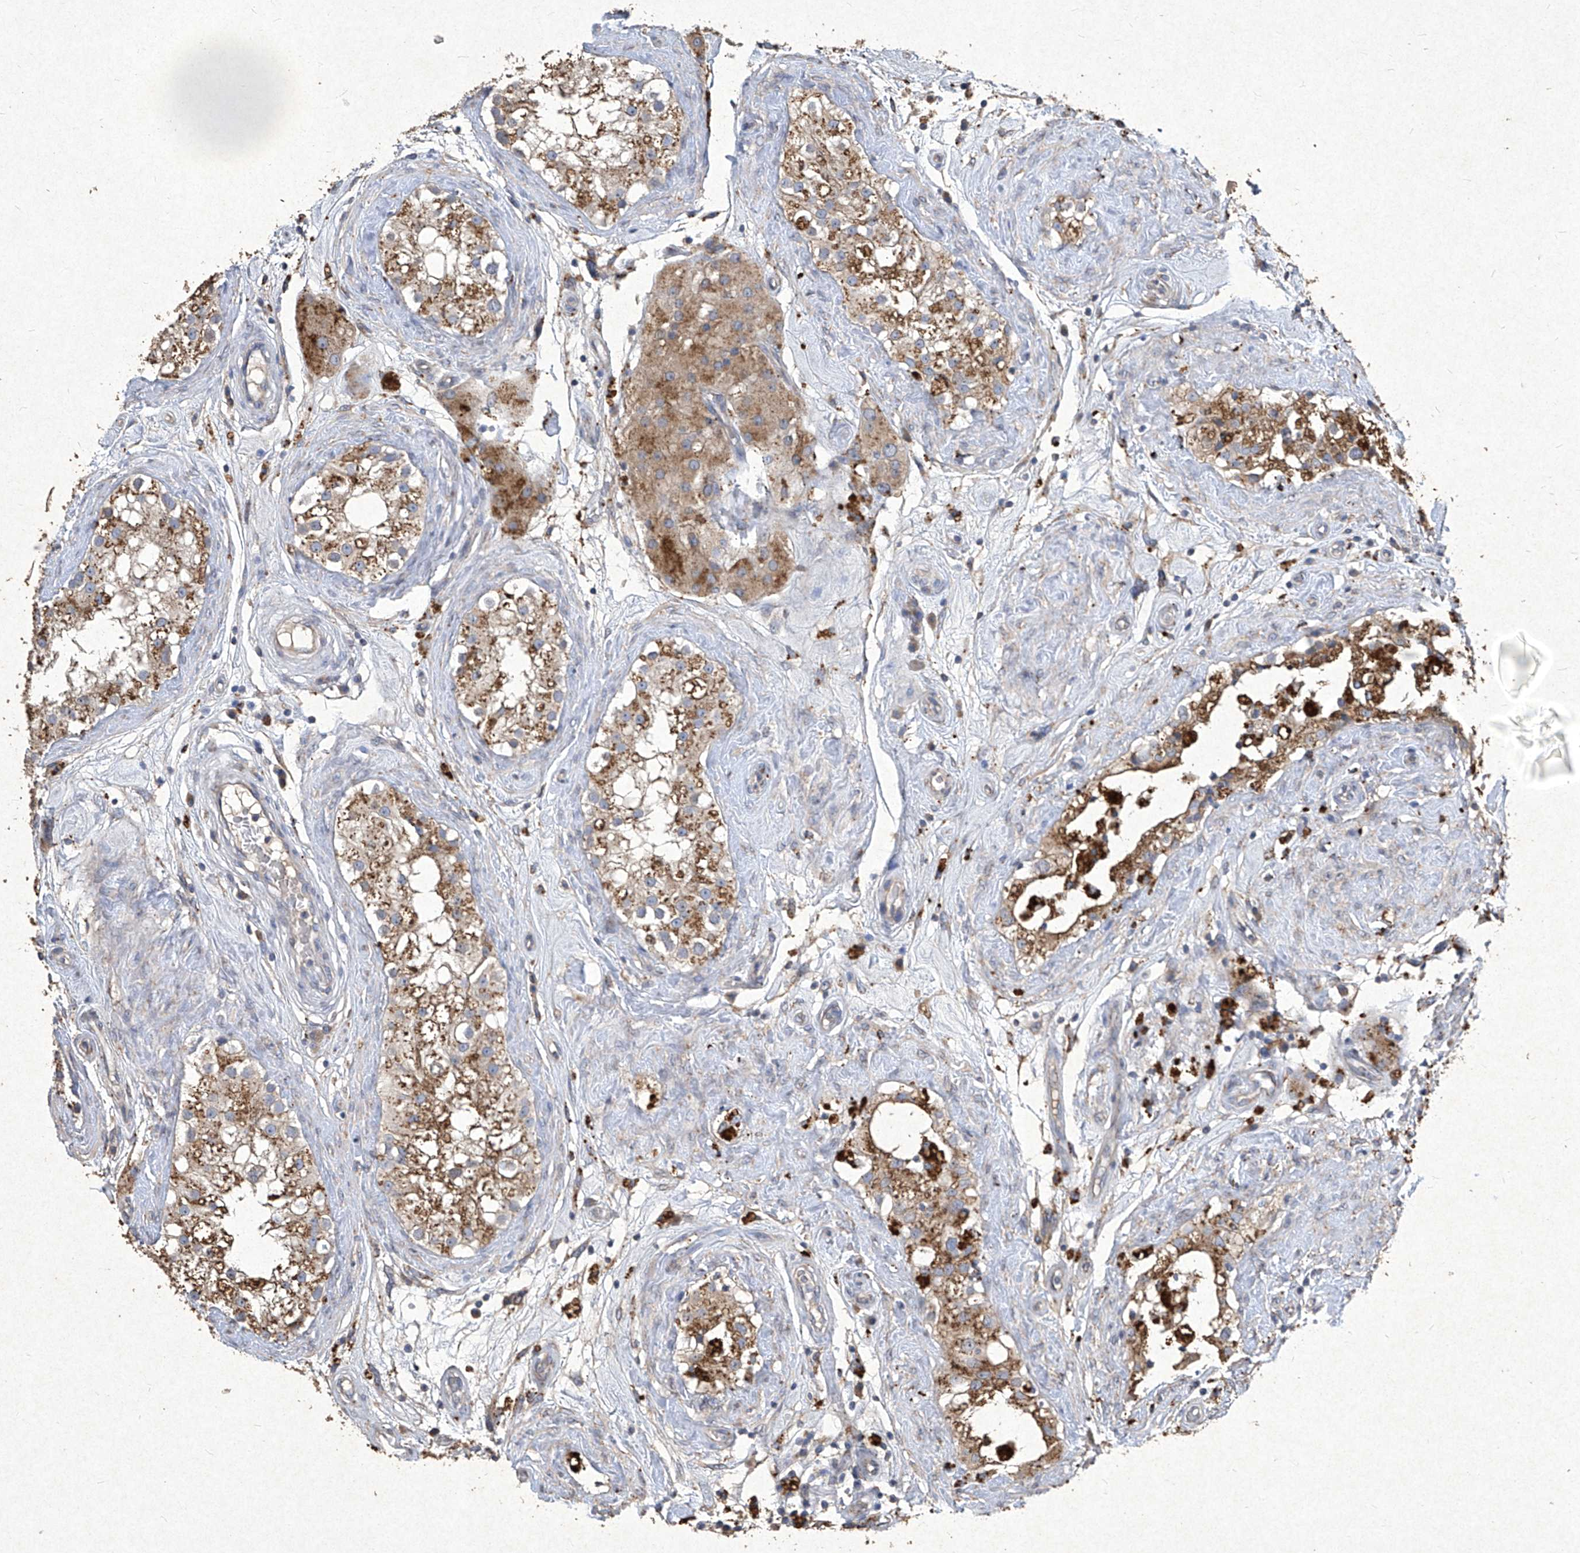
{"staining": {"intensity": "moderate", "quantity": "25%-75%", "location": "cytoplasmic/membranous"}, "tissue": "testis", "cell_type": "Cells in seminiferous ducts", "image_type": "normal", "snomed": [{"axis": "morphology", "description": "Normal tissue, NOS"}, {"axis": "topography", "description": "Testis"}], "caption": "The image demonstrates immunohistochemical staining of unremarkable testis. There is moderate cytoplasmic/membranous expression is present in approximately 25%-75% of cells in seminiferous ducts. The protein is stained brown, and the nuclei are stained in blue (DAB (3,3'-diaminobenzidine) IHC with brightfield microscopy, high magnification).", "gene": "MED16", "patient": {"sex": "male", "age": 84}}